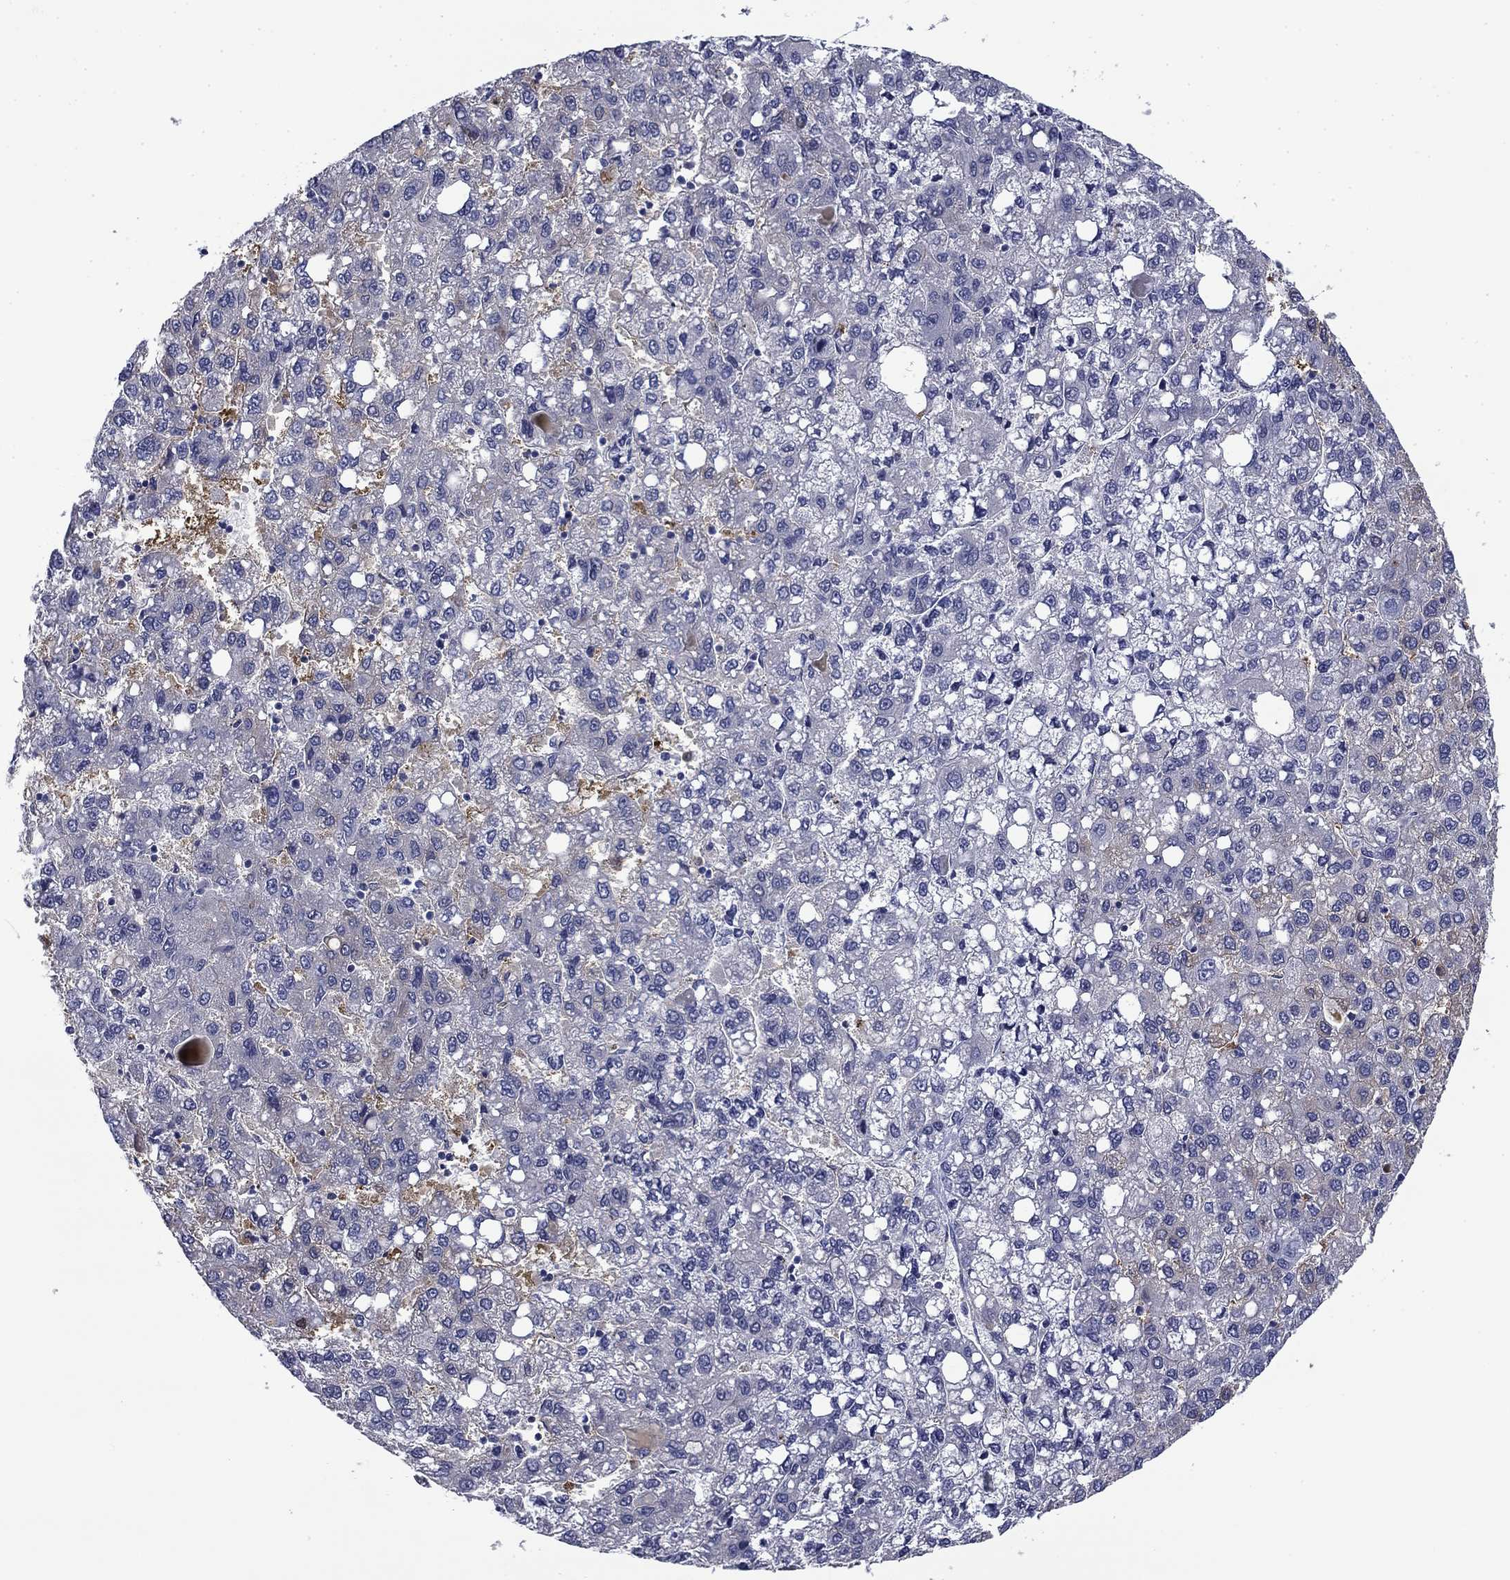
{"staining": {"intensity": "negative", "quantity": "none", "location": "none"}, "tissue": "liver cancer", "cell_type": "Tumor cells", "image_type": "cancer", "snomed": [{"axis": "morphology", "description": "Carcinoma, Hepatocellular, NOS"}, {"axis": "topography", "description": "Liver"}], "caption": "The micrograph shows no significant staining in tumor cells of hepatocellular carcinoma (liver). (Immunohistochemistry, brightfield microscopy, high magnification).", "gene": "BCL2L14", "patient": {"sex": "female", "age": 82}}